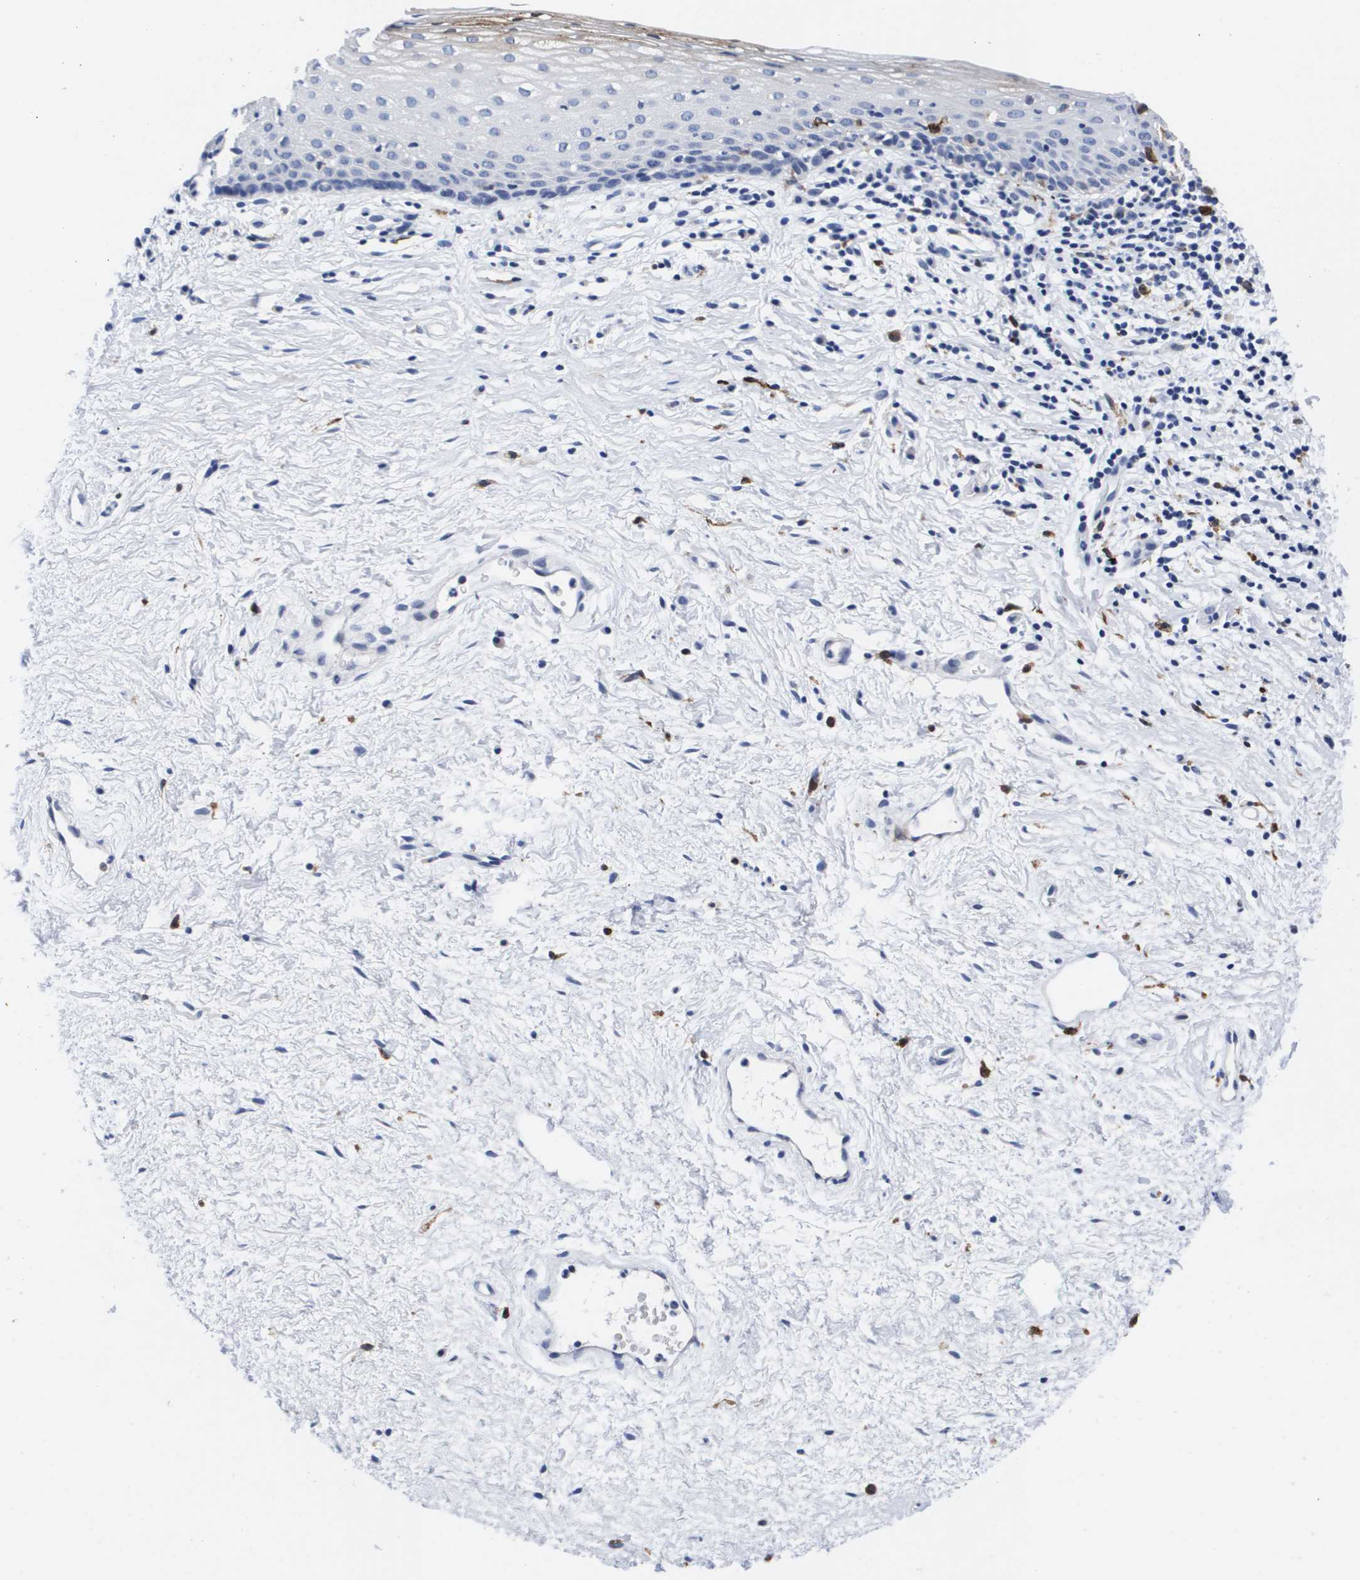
{"staining": {"intensity": "negative", "quantity": "none", "location": "none"}, "tissue": "vagina", "cell_type": "Squamous epithelial cells", "image_type": "normal", "snomed": [{"axis": "morphology", "description": "Normal tissue, NOS"}, {"axis": "topography", "description": "Vagina"}], "caption": "Photomicrograph shows no significant protein positivity in squamous epithelial cells of benign vagina.", "gene": "HMOX1", "patient": {"sex": "female", "age": 44}}